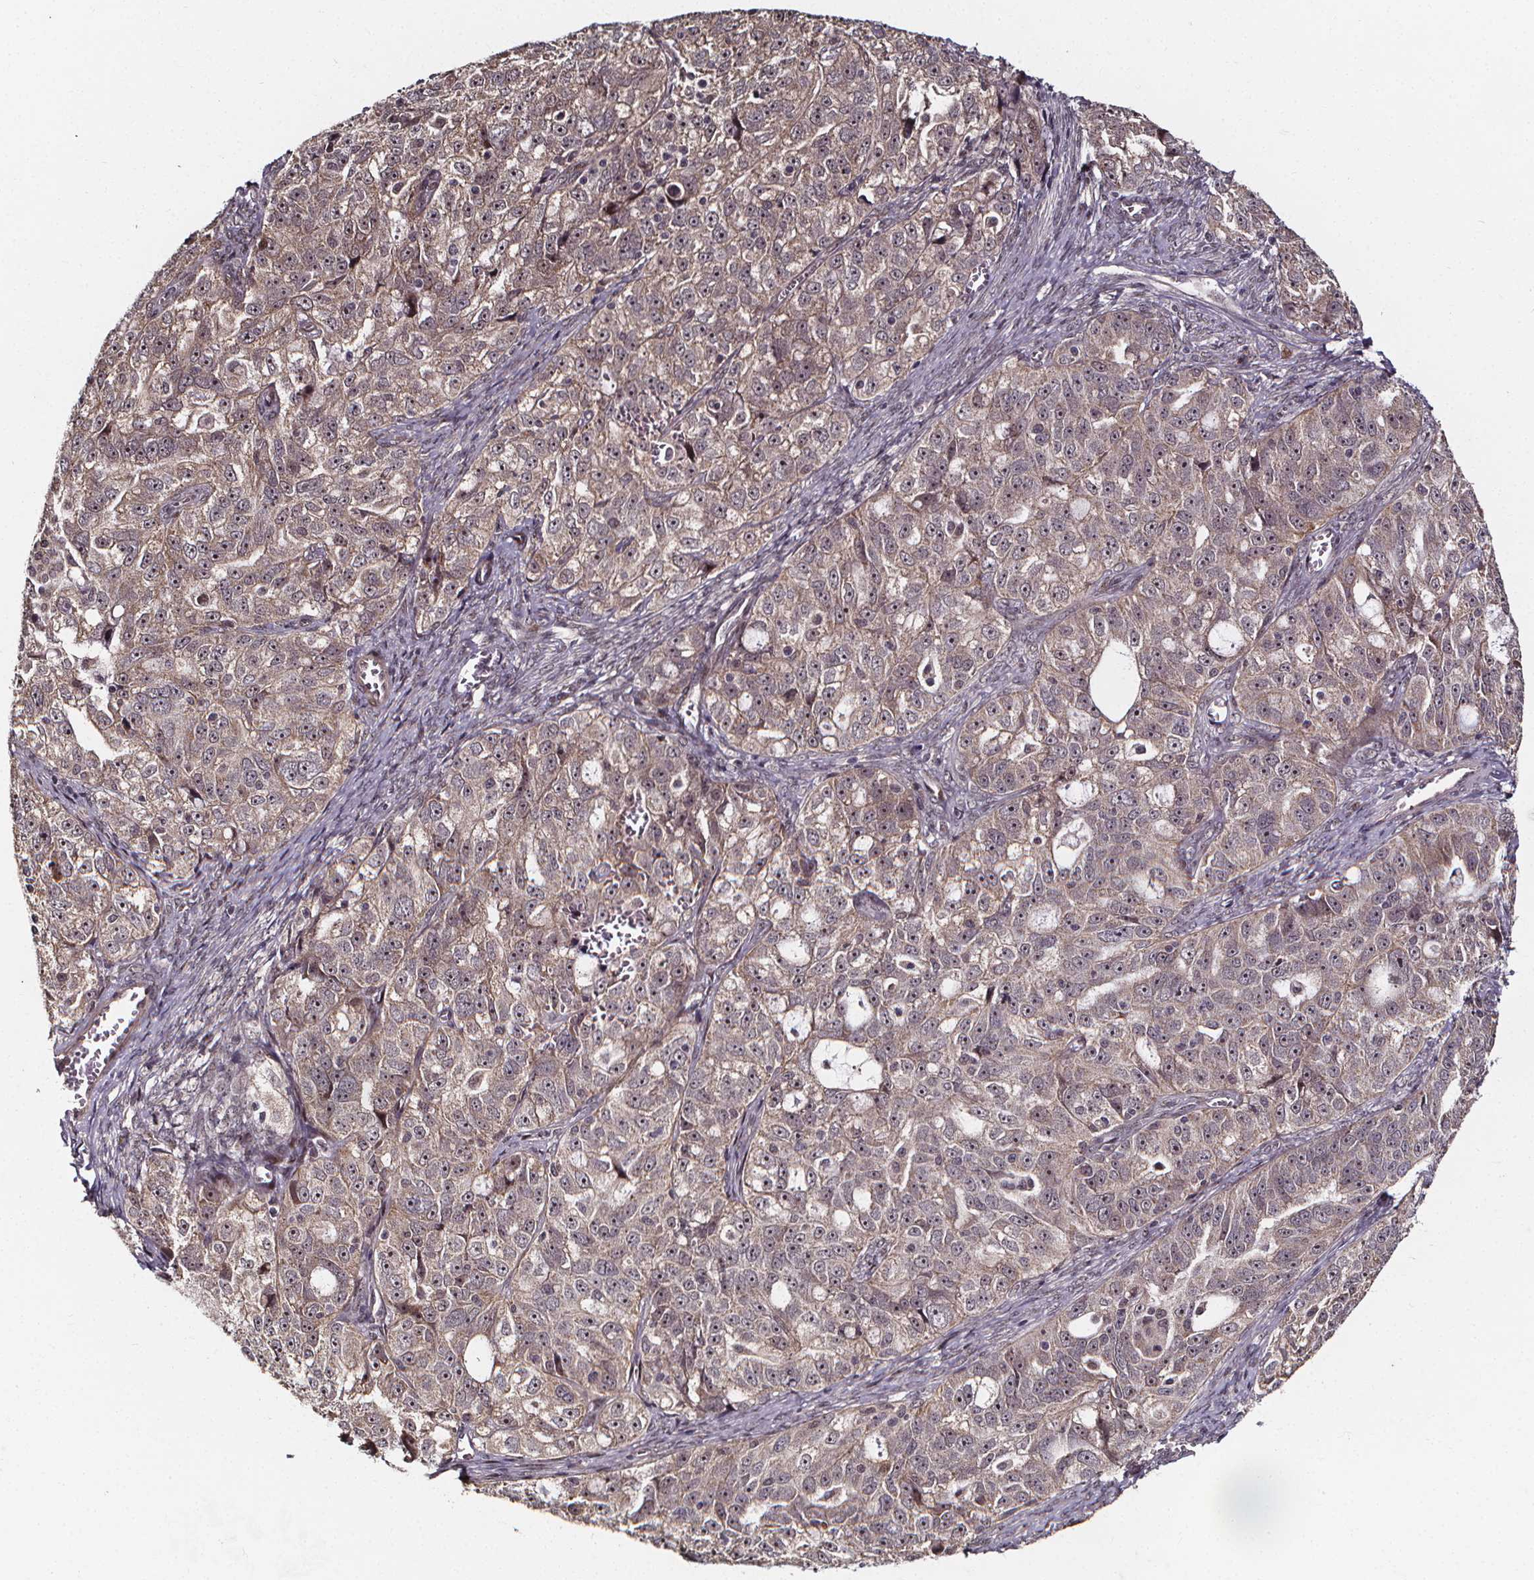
{"staining": {"intensity": "negative", "quantity": "none", "location": "none"}, "tissue": "ovarian cancer", "cell_type": "Tumor cells", "image_type": "cancer", "snomed": [{"axis": "morphology", "description": "Cystadenocarcinoma, serous, NOS"}, {"axis": "topography", "description": "Ovary"}], "caption": "Immunohistochemistry of human ovarian serous cystadenocarcinoma shows no staining in tumor cells.", "gene": "DDIT3", "patient": {"sex": "female", "age": 51}}